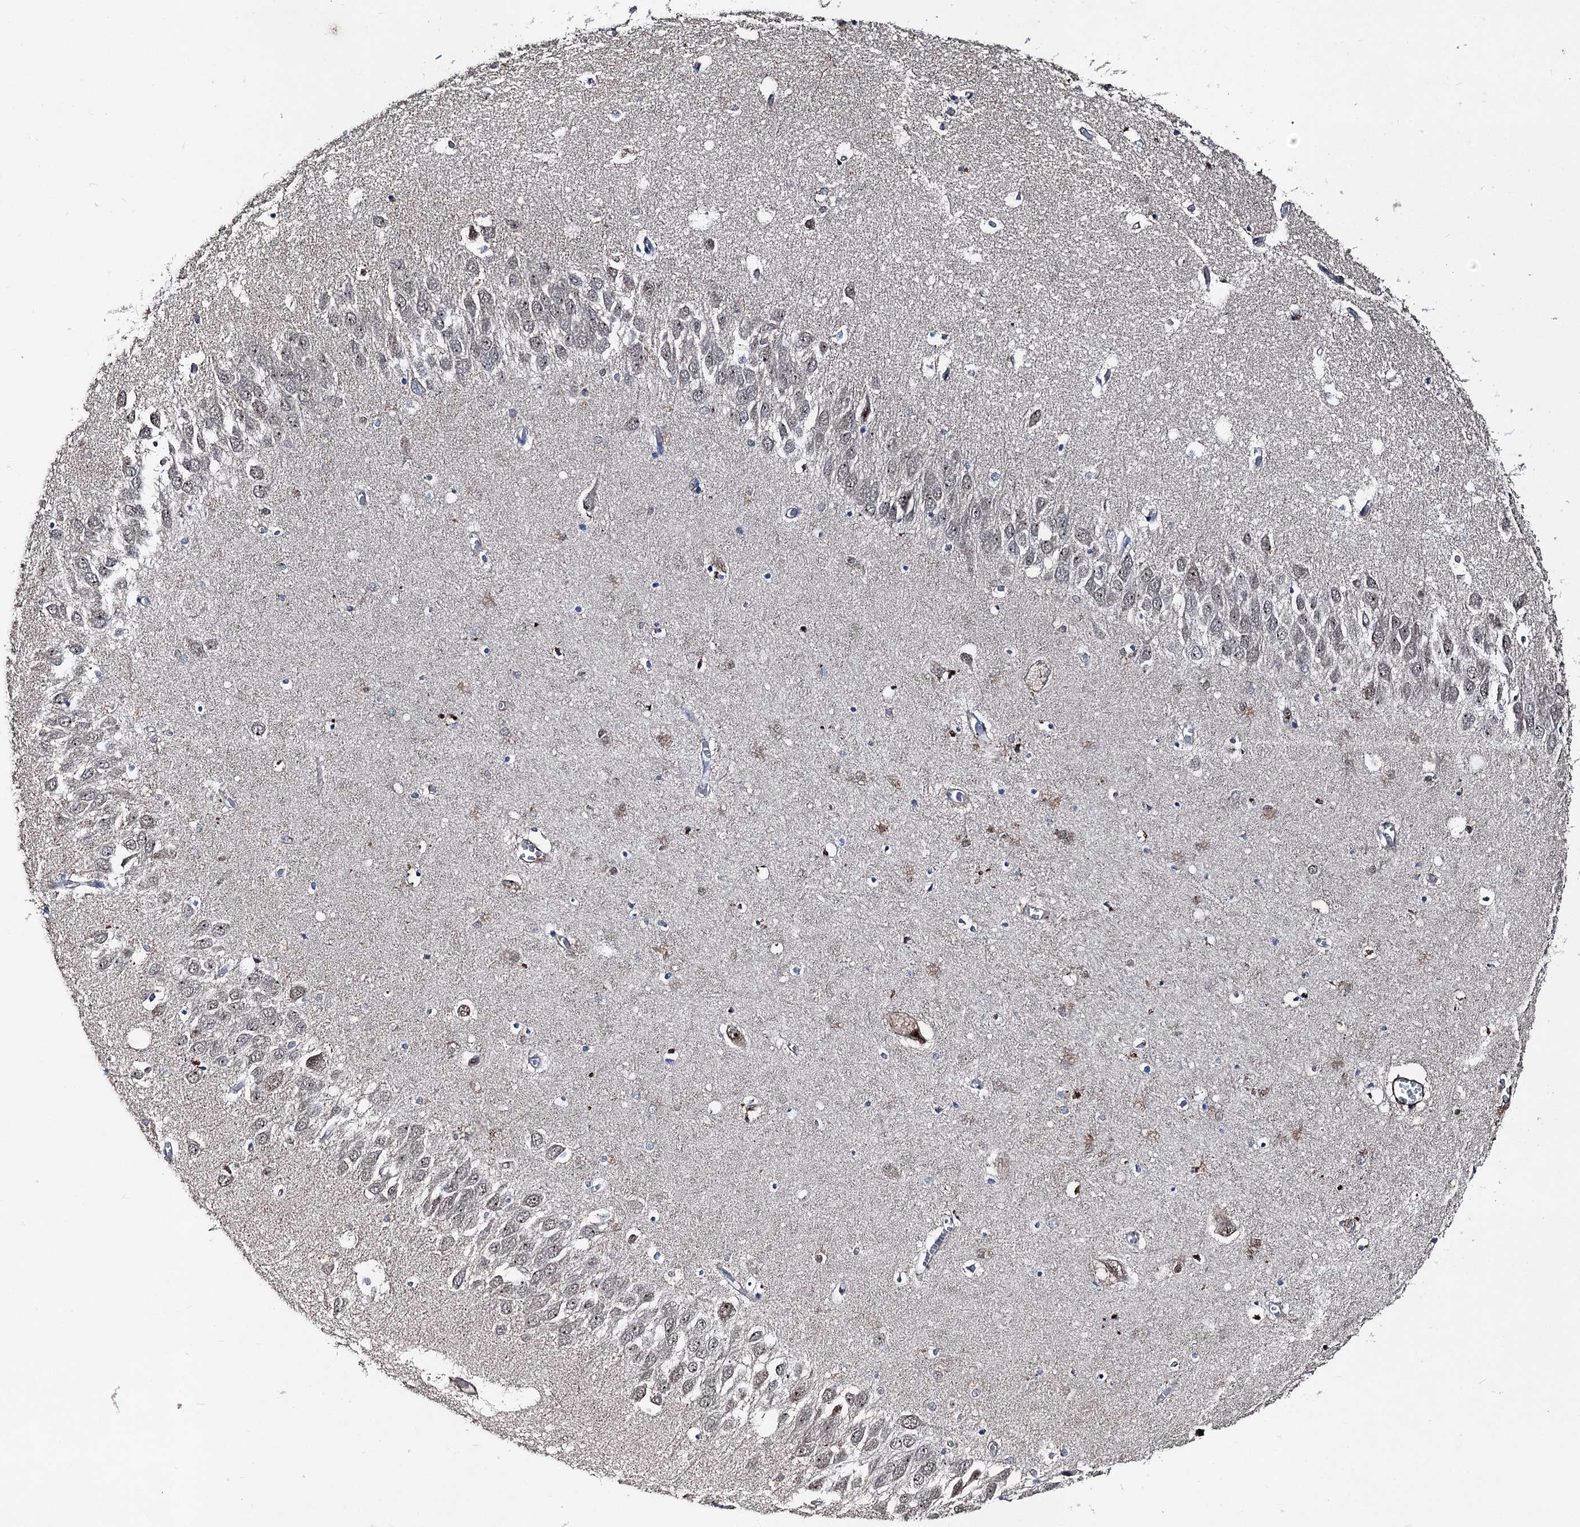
{"staining": {"intensity": "strong", "quantity": "<25%", "location": "cytoplasmic/membranous"}, "tissue": "hippocampus", "cell_type": "Glial cells", "image_type": "normal", "snomed": [{"axis": "morphology", "description": "Normal tissue, NOS"}, {"axis": "topography", "description": "Hippocampus"}], "caption": "Protein staining displays strong cytoplasmic/membranous positivity in about <25% of glial cells in normal hippocampus.", "gene": "DDIAS", "patient": {"sex": "male", "age": 70}}